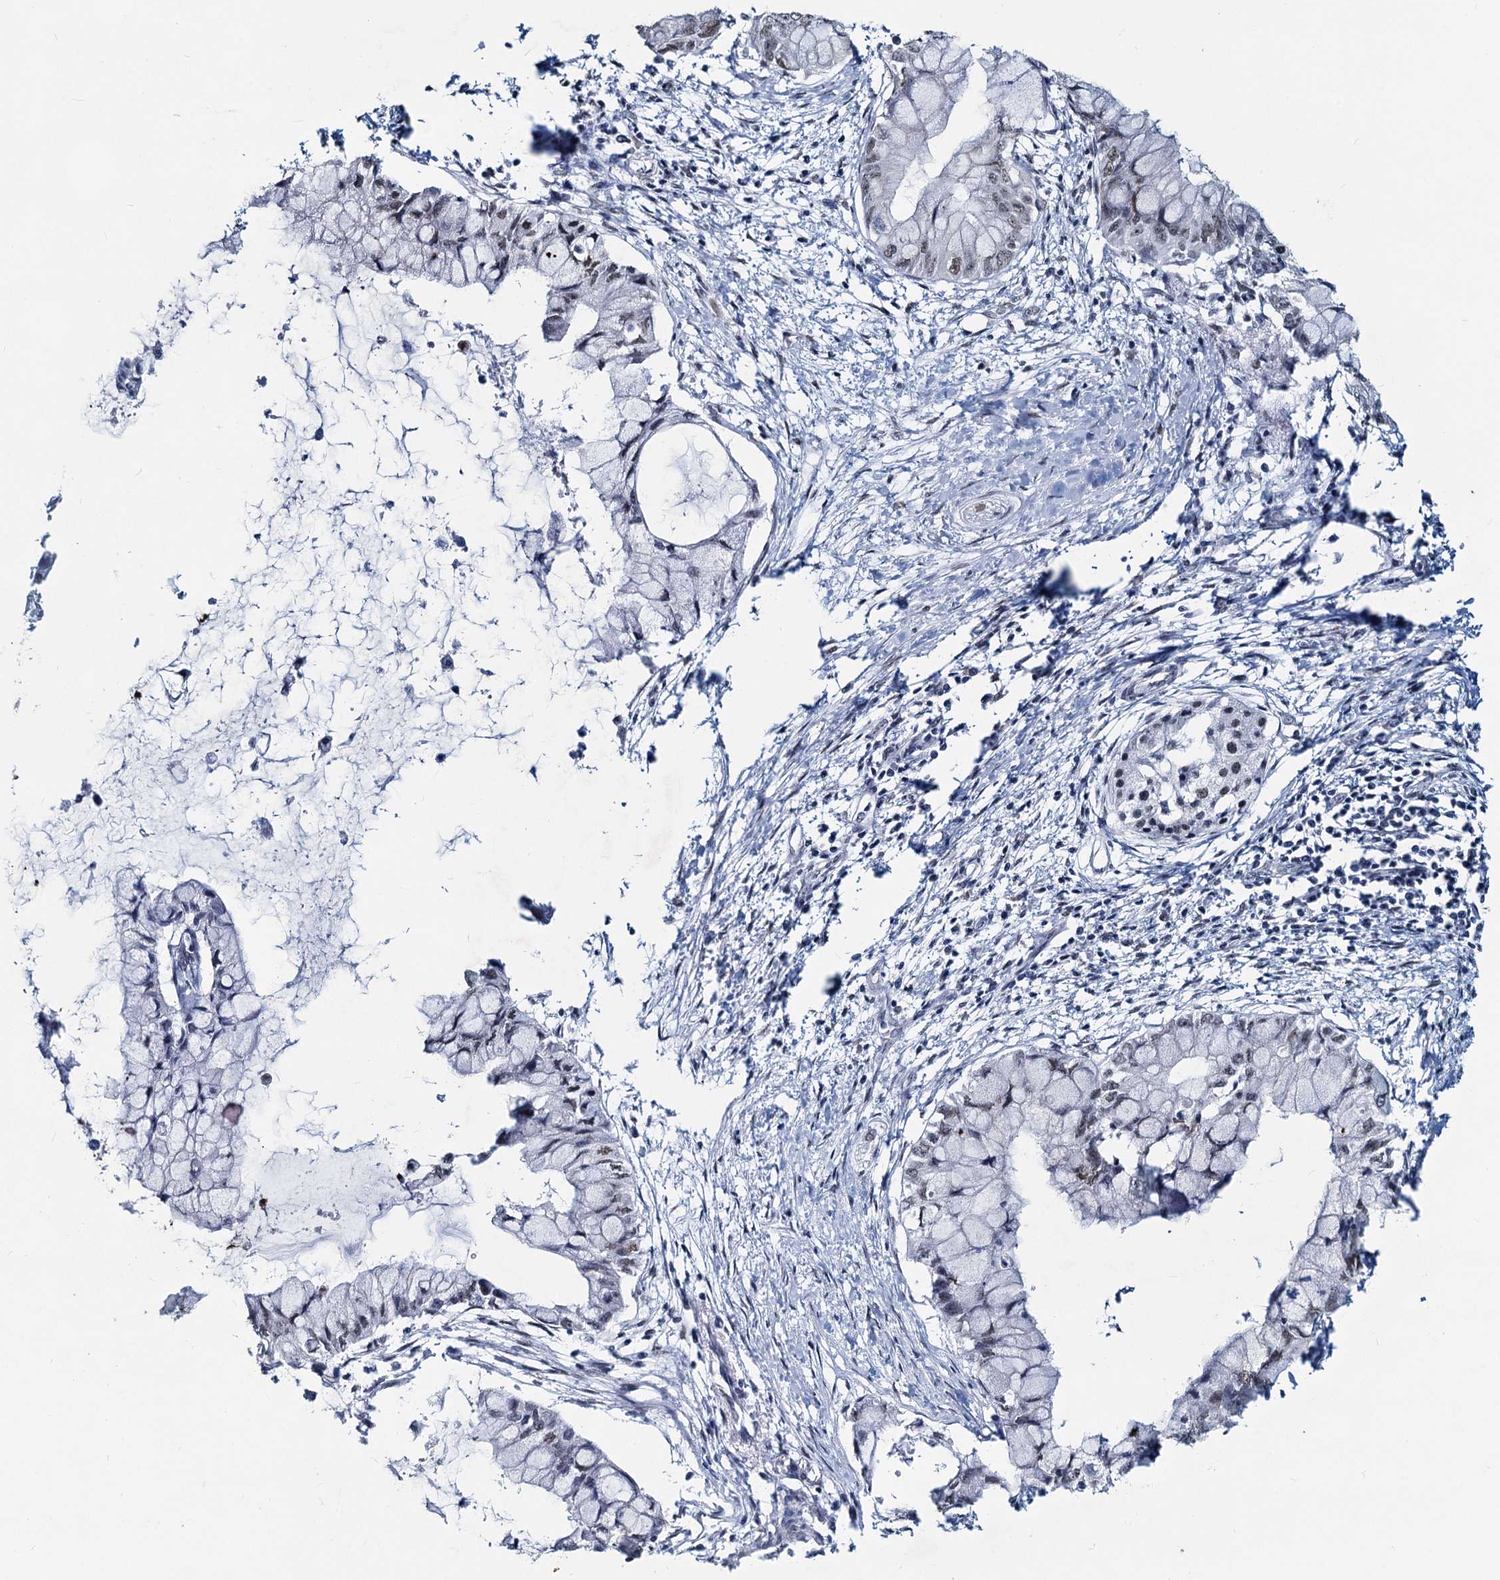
{"staining": {"intensity": "weak", "quantity": "<25%", "location": "nuclear"}, "tissue": "pancreatic cancer", "cell_type": "Tumor cells", "image_type": "cancer", "snomed": [{"axis": "morphology", "description": "Adenocarcinoma, NOS"}, {"axis": "topography", "description": "Pancreas"}], "caption": "High power microscopy histopathology image of an IHC image of pancreatic cancer (adenocarcinoma), revealing no significant staining in tumor cells. Brightfield microscopy of IHC stained with DAB (brown) and hematoxylin (blue), captured at high magnification.", "gene": "METTL14", "patient": {"sex": "male", "age": 48}}